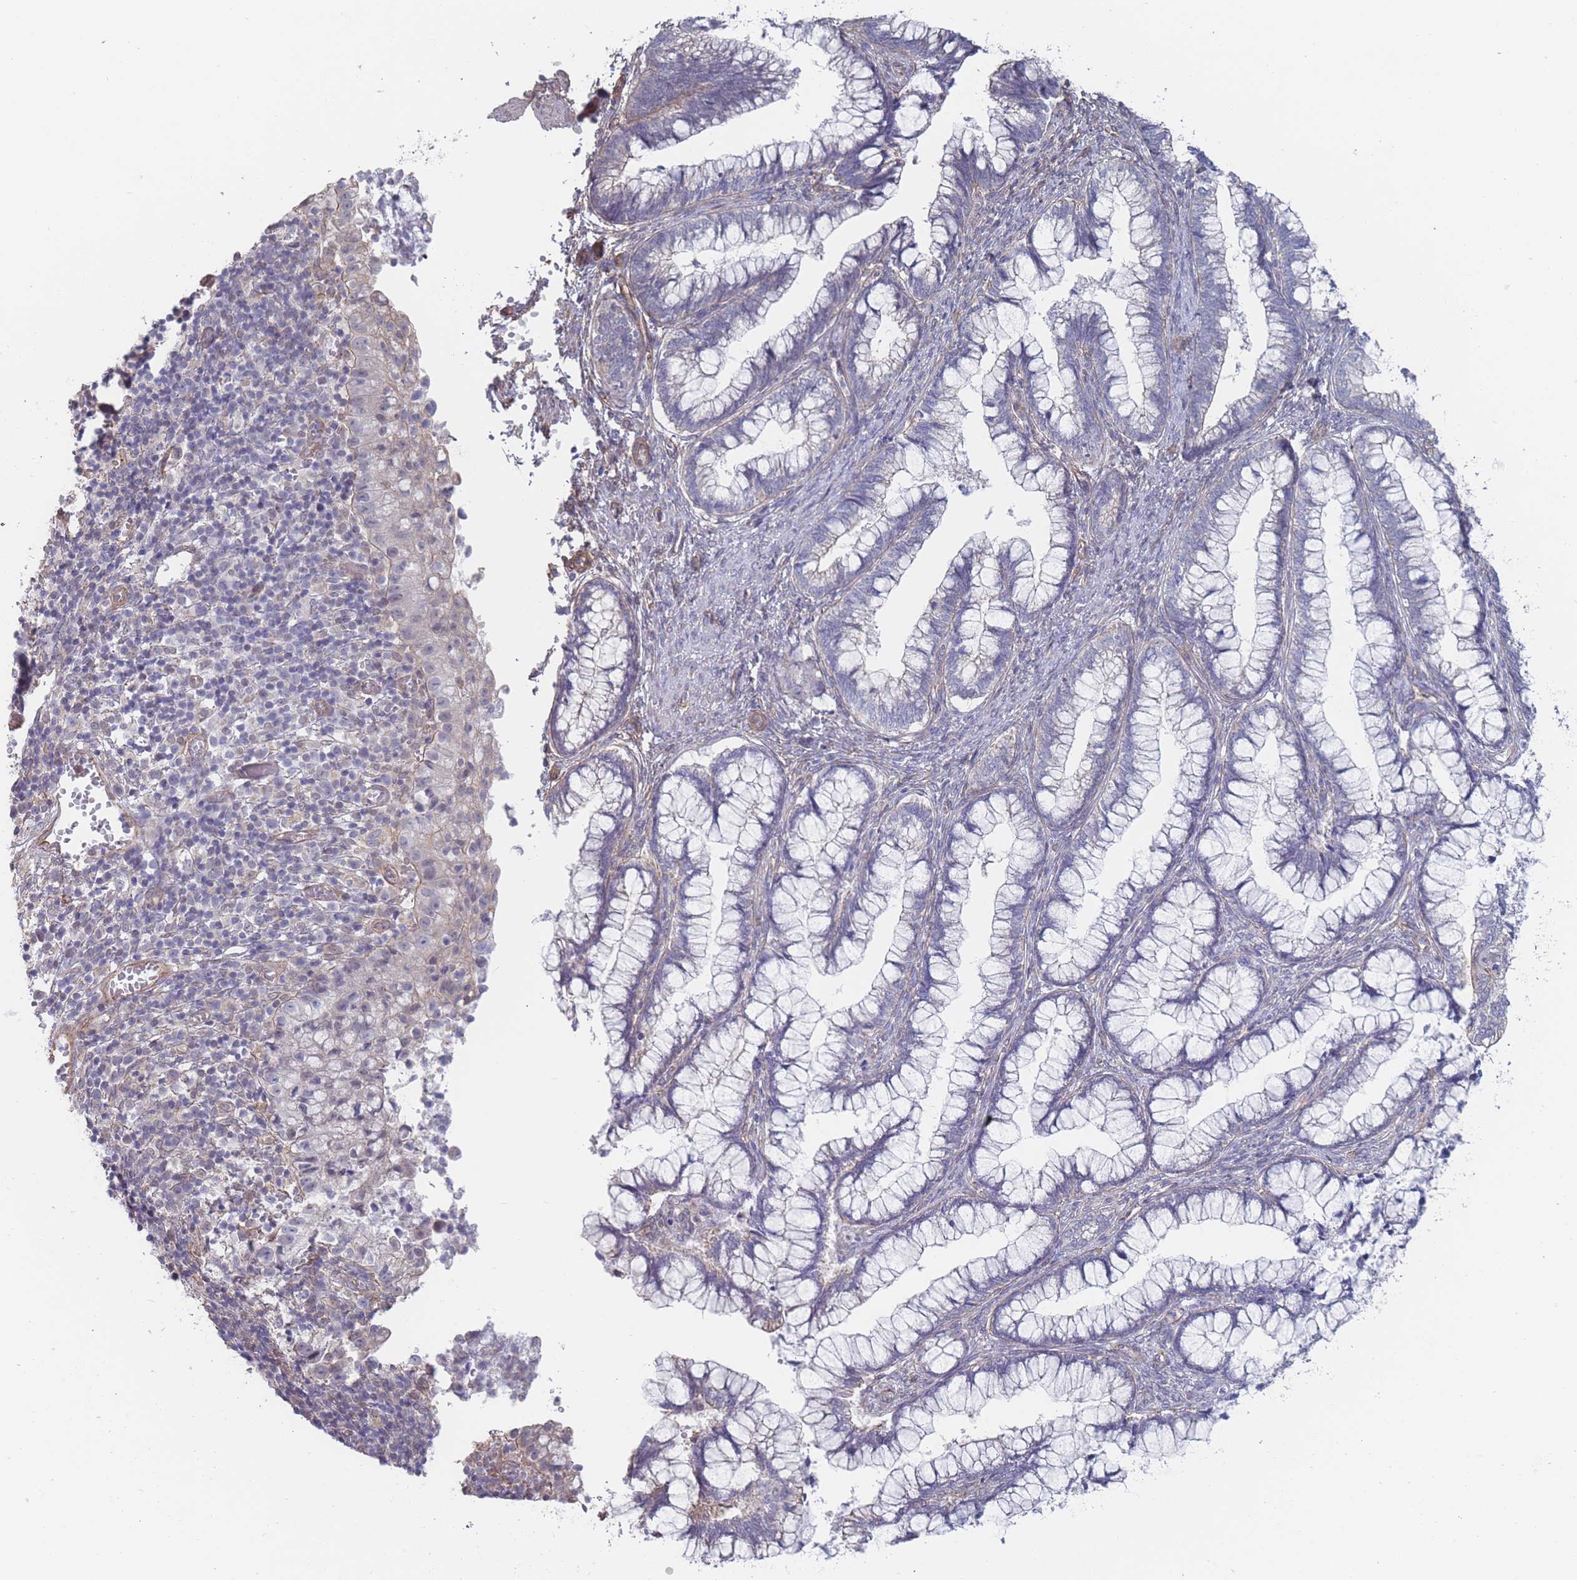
{"staining": {"intensity": "negative", "quantity": "none", "location": "none"}, "tissue": "cervical cancer", "cell_type": "Tumor cells", "image_type": "cancer", "snomed": [{"axis": "morphology", "description": "Adenocarcinoma, NOS"}, {"axis": "topography", "description": "Cervix"}], "caption": "Cervical cancer was stained to show a protein in brown. There is no significant expression in tumor cells. Brightfield microscopy of immunohistochemistry (IHC) stained with DAB (3,3'-diaminobenzidine) (brown) and hematoxylin (blue), captured at high magnification.", "gene": "SLC1A6", "patient": {"sex": "female", "age": 44}}